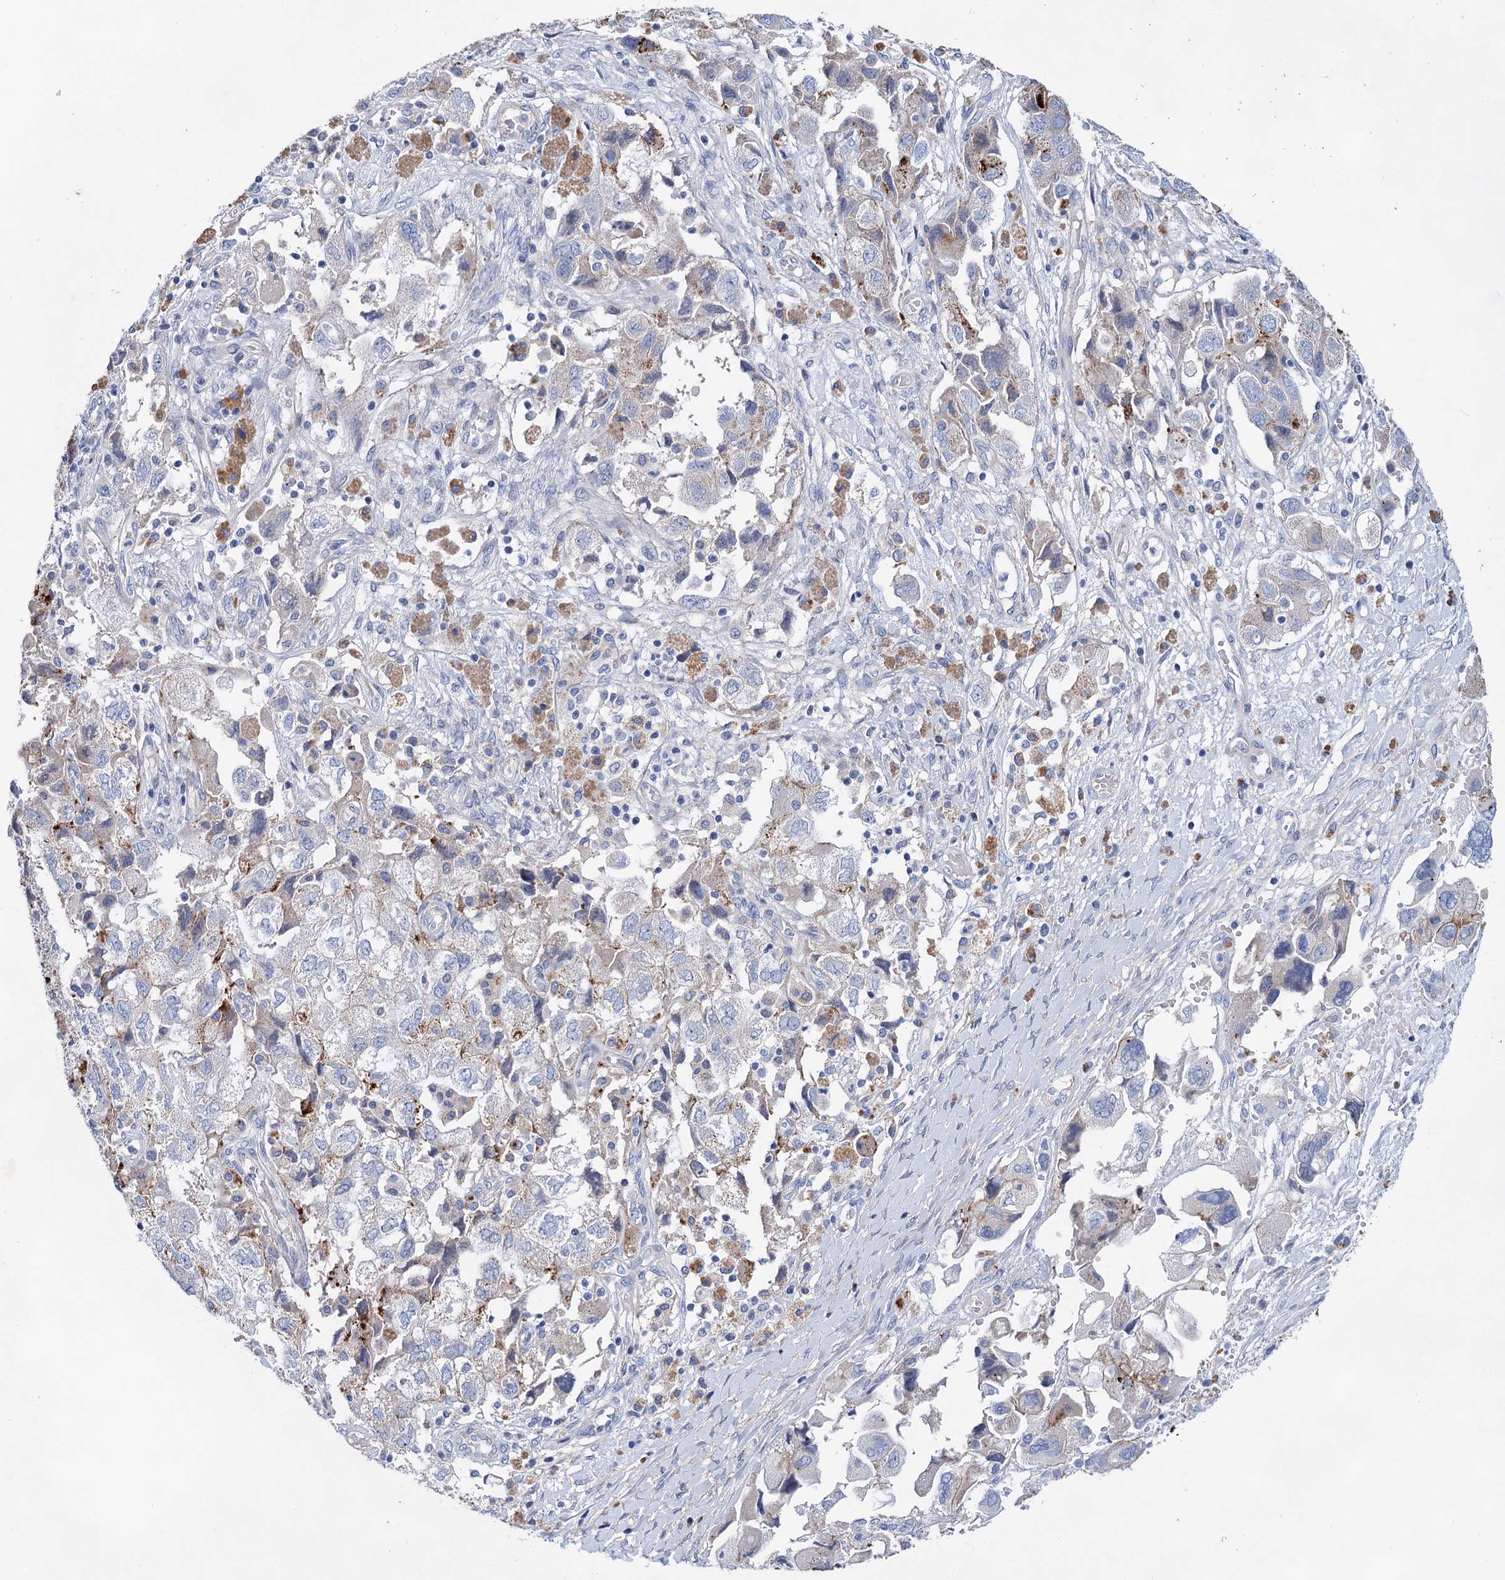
{"staining": {"intensity": "negative", "quantity": "none", "location": "none"}, "tissue": "ovarian cancer", "cell_type": "Tumor cells", "image_type": "cancer", "snomed": [{"axis": "morphology", "description": "Carcinoma, NOS"}, {"axis": "morphology", "description": "Cystadenocarcinoma, serous, NOS"}, {"axis": "topography", "description": "Ovary"}], "caption": "Tumor cells are negative for brown protein staining in ovarian cancer (serous cystadenocarcinoma). The staining was performed using DAB to visualize the protein expression in brown, while the nuclei were stained in blue with hematoxylin (Magnification: 20x).", "gene": "GPR155", "patient": {"sex": "female", "age": 69}}